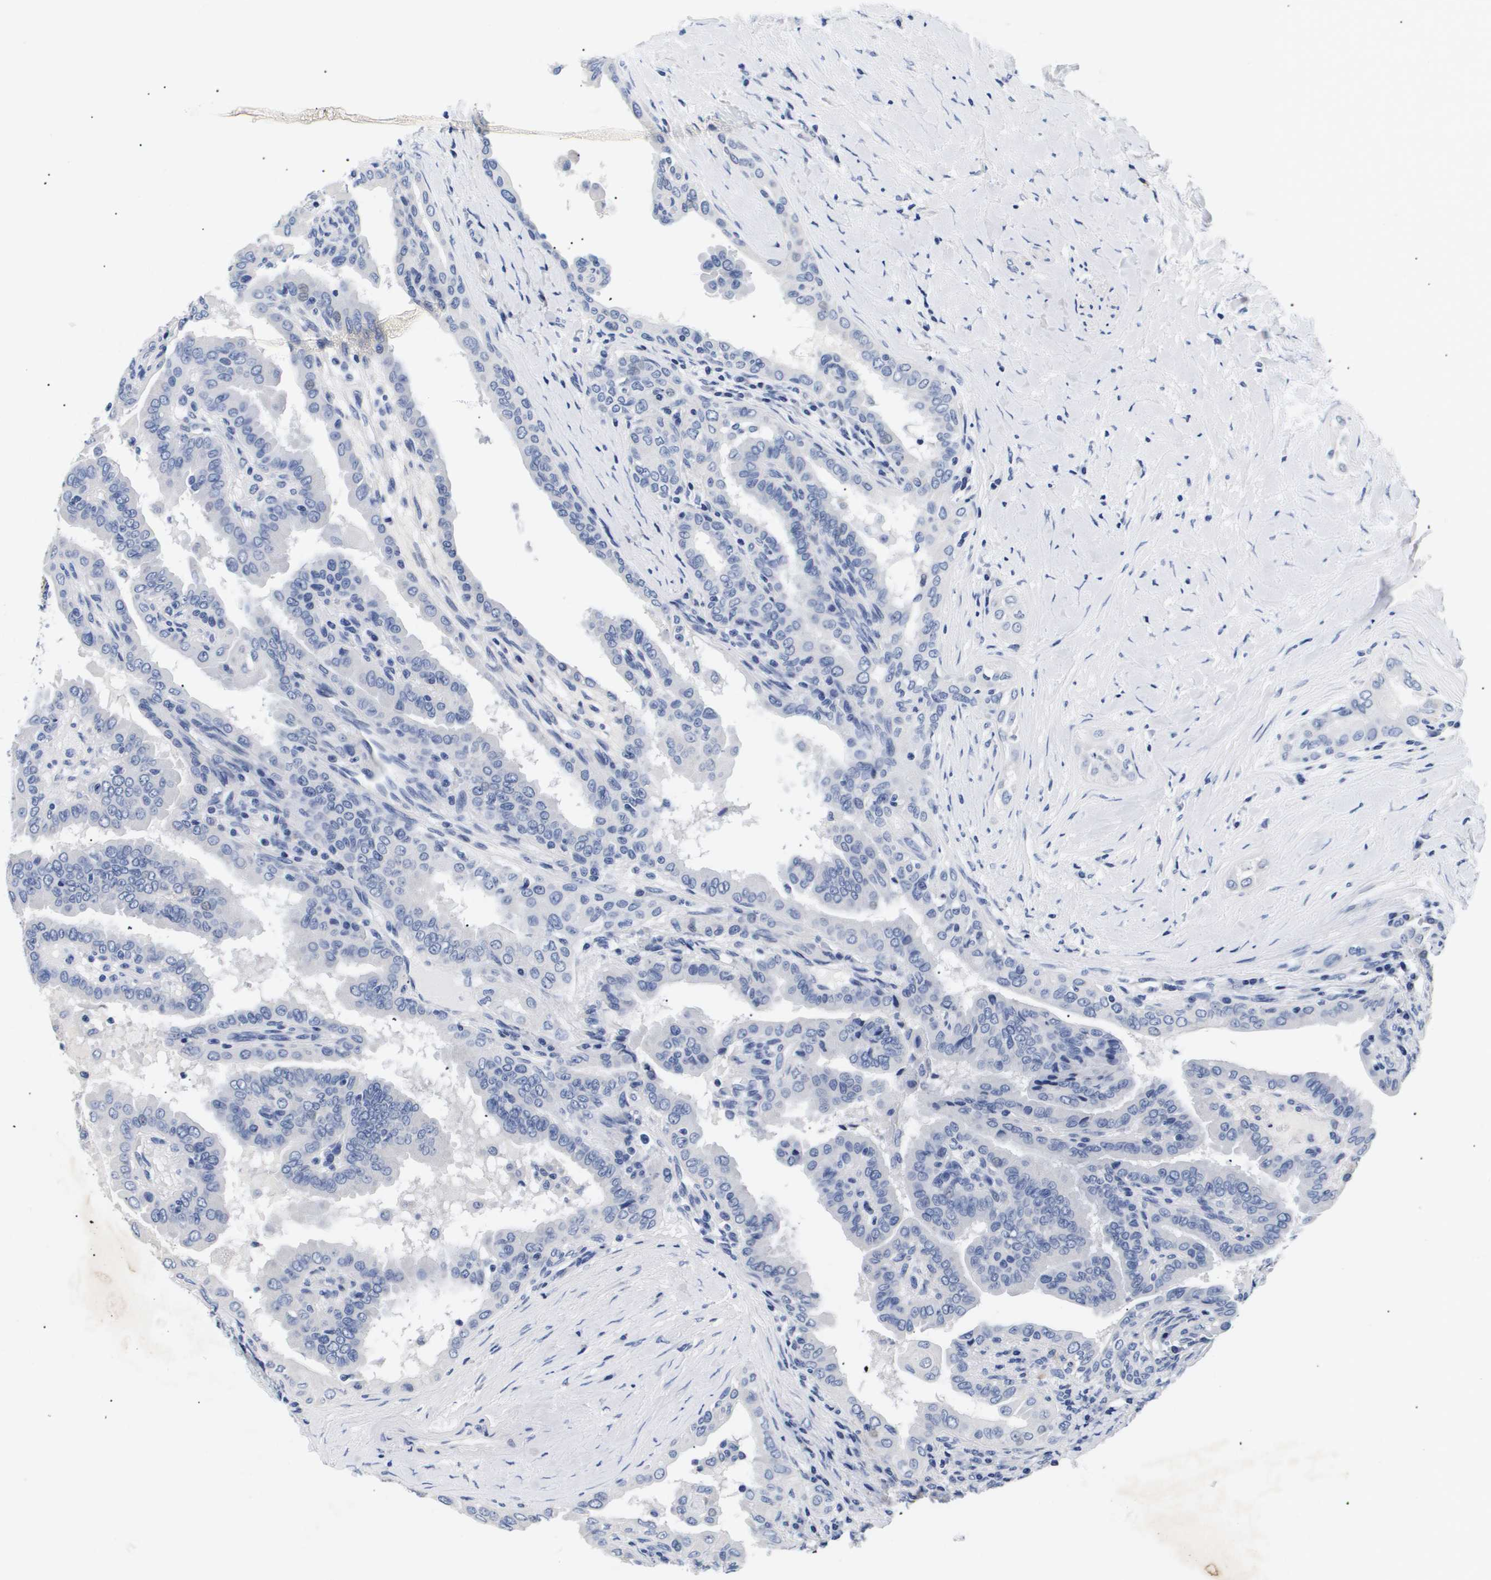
{"staining": {"intensity": "negative", "quantity": "none", "location": "none"}, "tissue": "thyroid cancer", "cell_type": "Tumor cells", "image_type": "cancer", "snomed": [{"axis": "morphology", "description": "Papillary adenocarcinoma, NOS"}, {"axis": "topography", "description": "Thyroid gland"}], "caption": "IHC image of human thyroid cancer stained for a protein (brown), which demonstrates no expression in tumor cells.", "gene": "ATP6V0A4", "patient": {"sex": "male", "age": 33}}